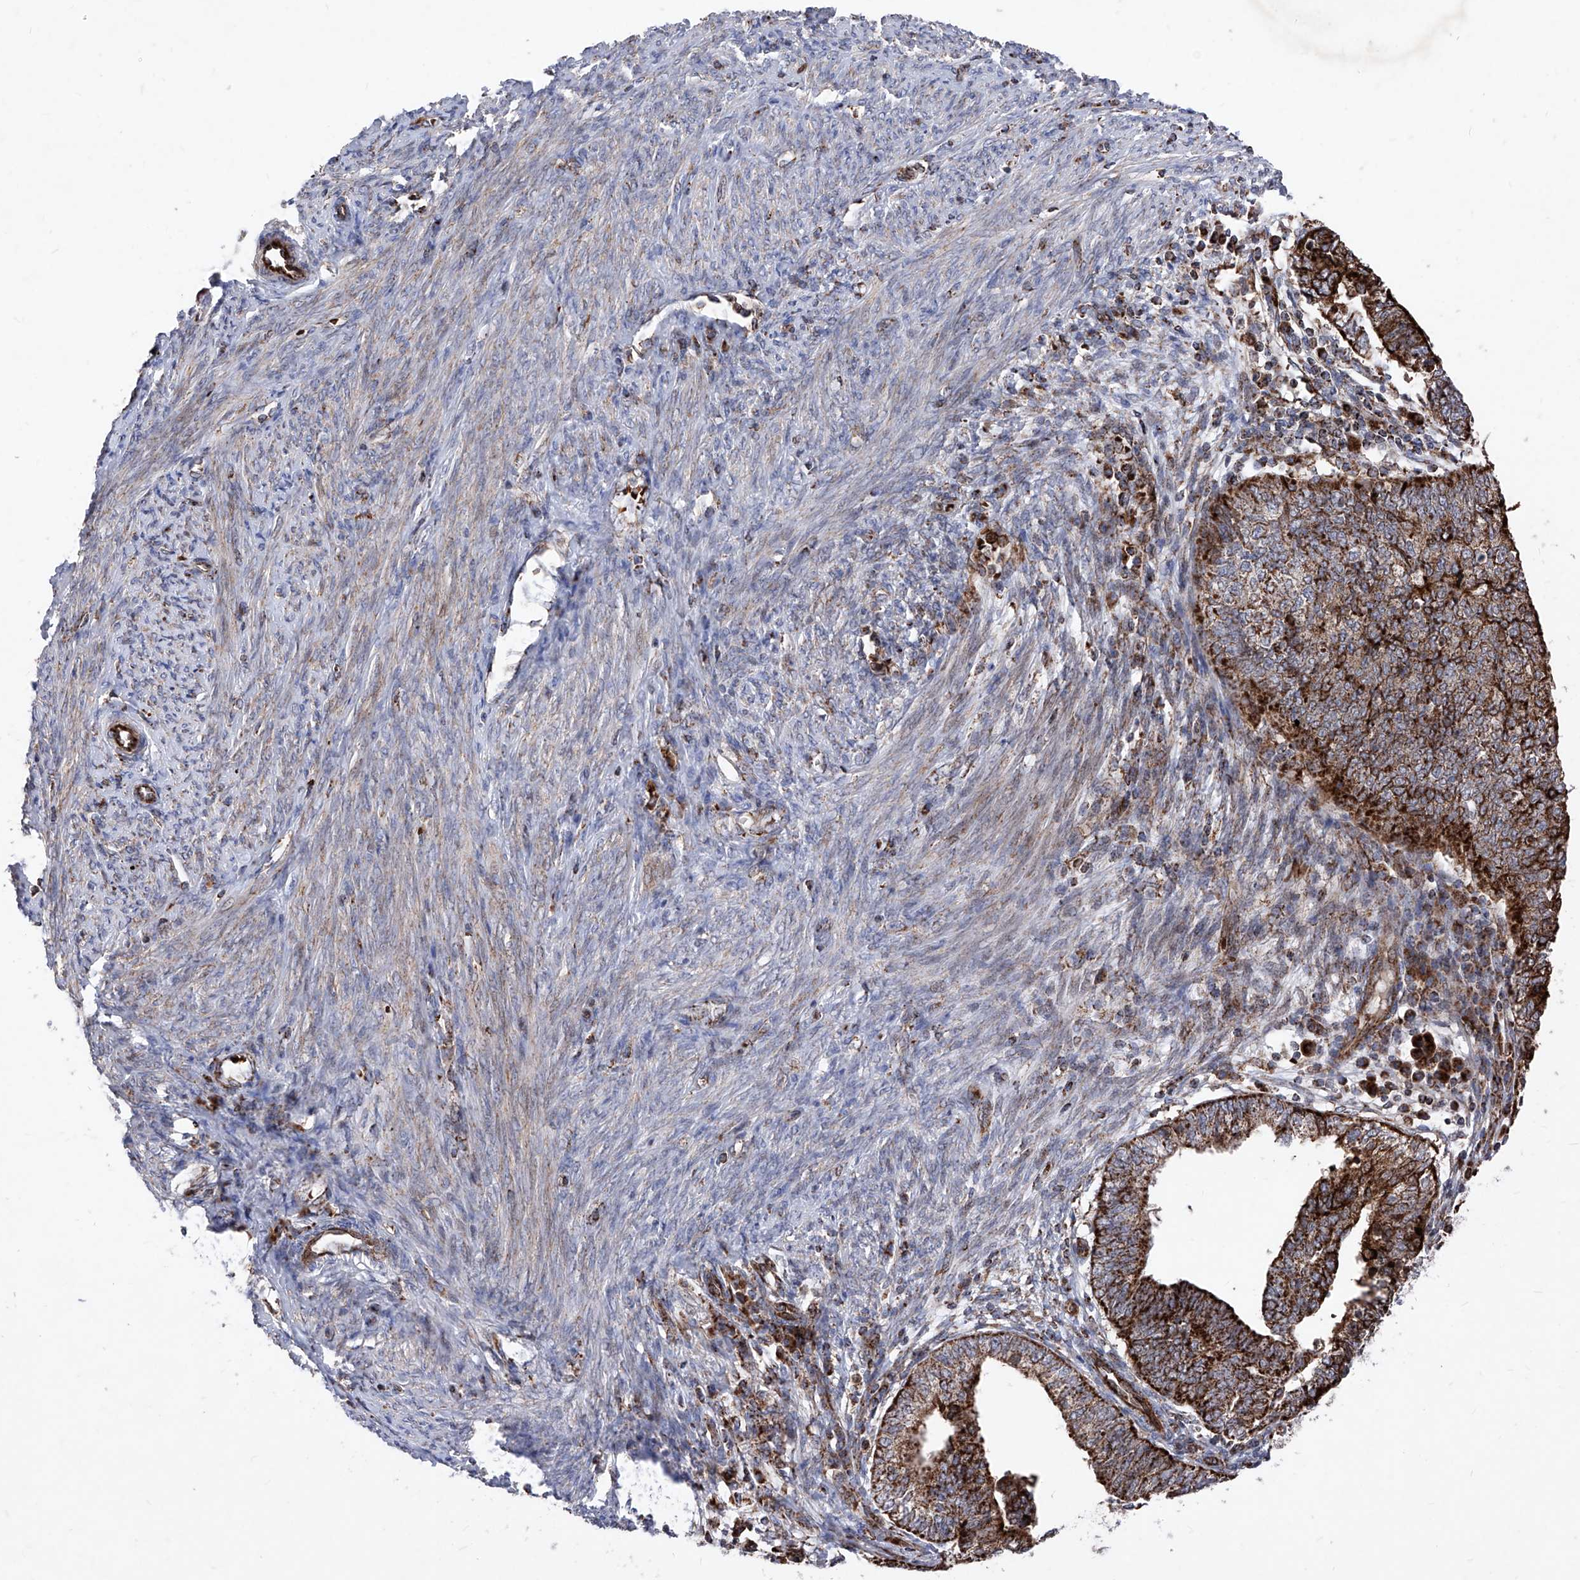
{"staining": {"intensity": "strong", "quantity": ">75%", "location": "cytoplasmic/membranous"}, "tissue": "endometrial cancer", "cell_type": "Tumor cells", "image_type": "cancer", "snomed": [{"axis": "morphology", "description": "Adenocarcinoma, NOS"}, {"axis": "topography", "description": "Uterus"}], "caption": "Human endometrial cancer stained with a brown dye demonstrates strong cytoplasmic/membranous positive positivity in approximately >75% of tumor cells.", "gene": "SEMA6A", "patient": {"sex": "female", "age": 77}}